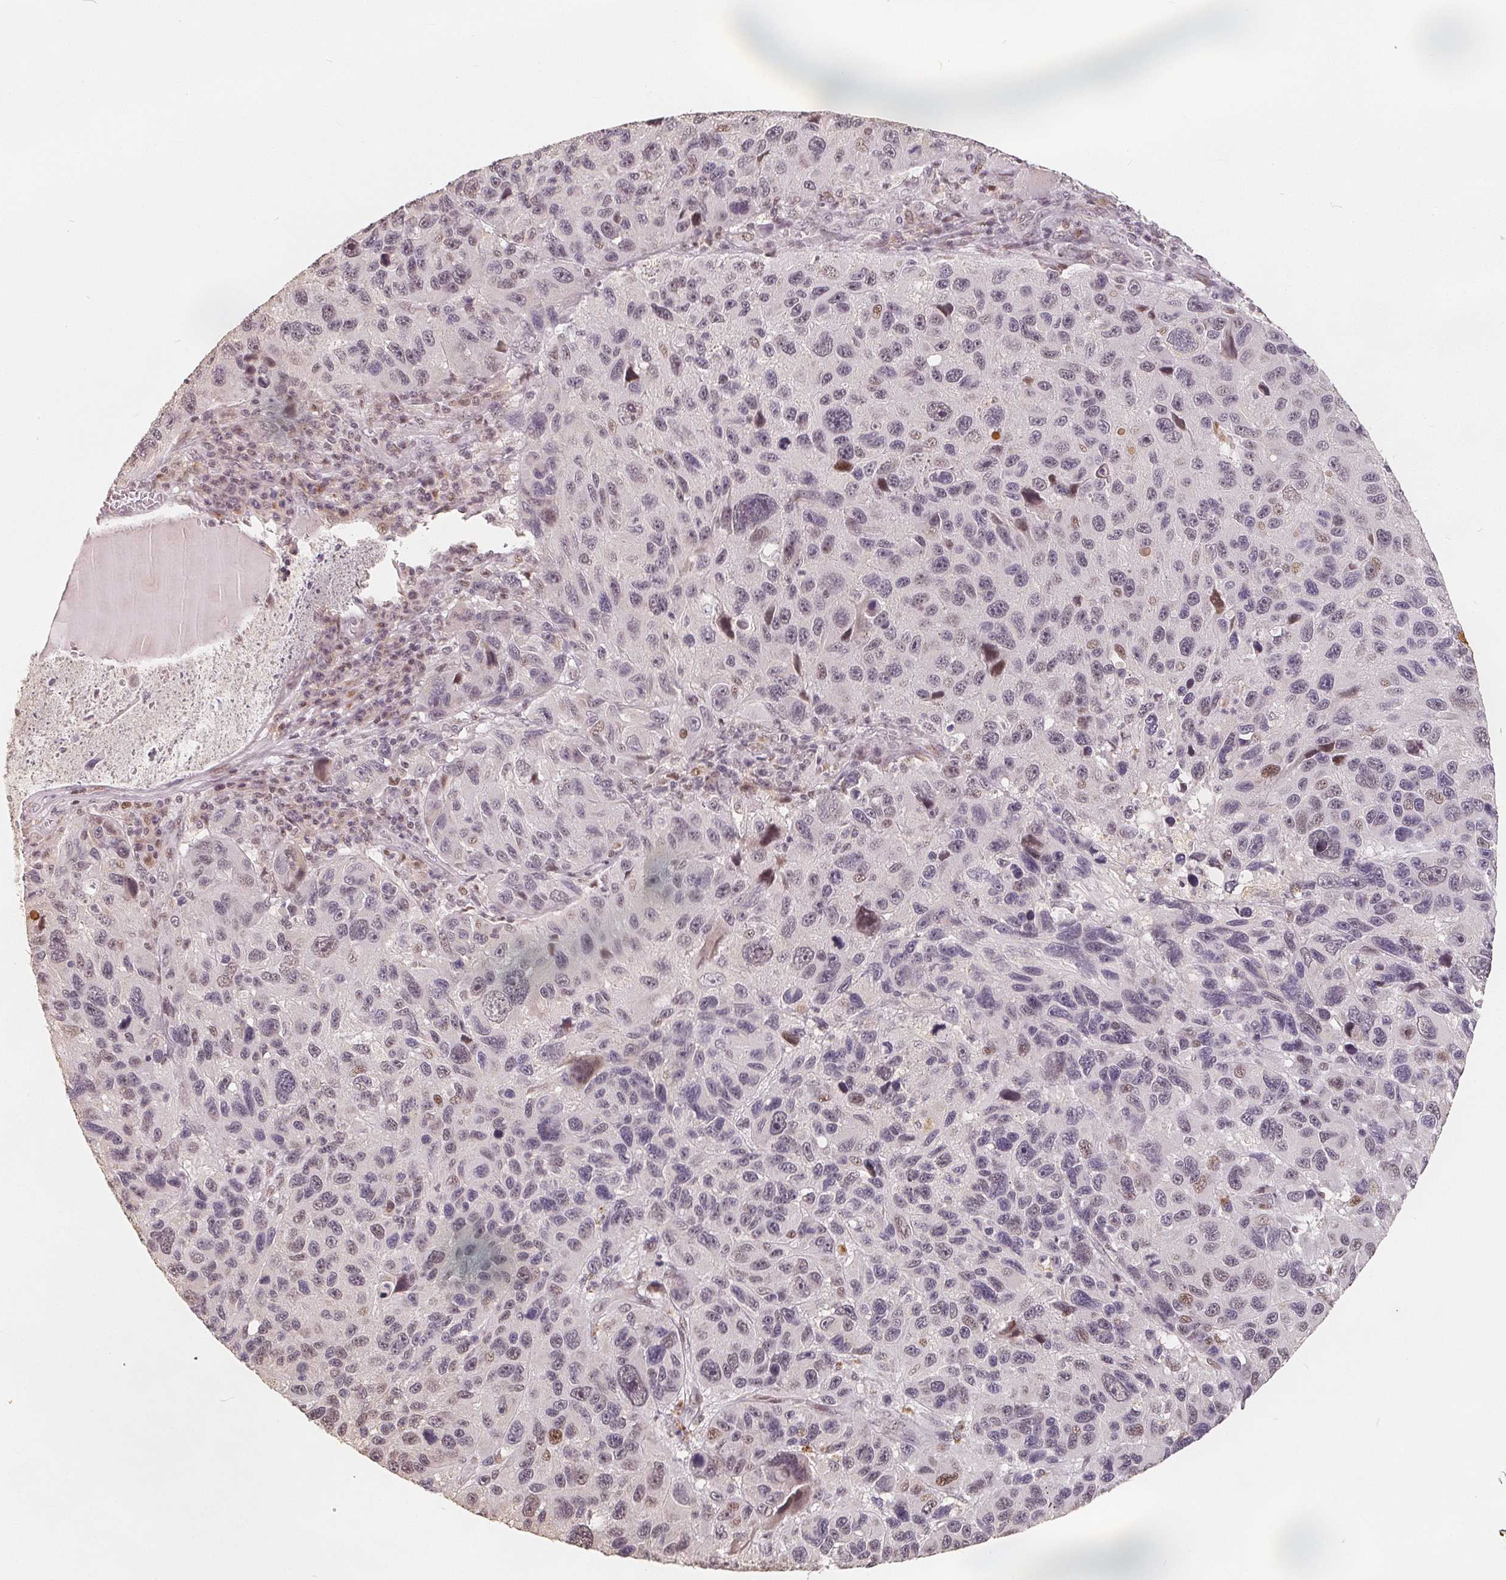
{"staining": {"intensity": "moderate", "quantity": "<25%", "location": "nuclear"}, "tissue": "melanoma", "cell_type": "Tumor cells", "image_type": "cancer", "snomed": [{"axis": "morphology", "description": "Malignant melanoma, NOS"}, {"axis": "topography", "description": "Skin"}], "caption": "A brown stain shows moderate nuclear expression of a protein in melanoma tumor cells.", "gene": "CCDC138", "patient": {"sex": "male", "age": 53}}